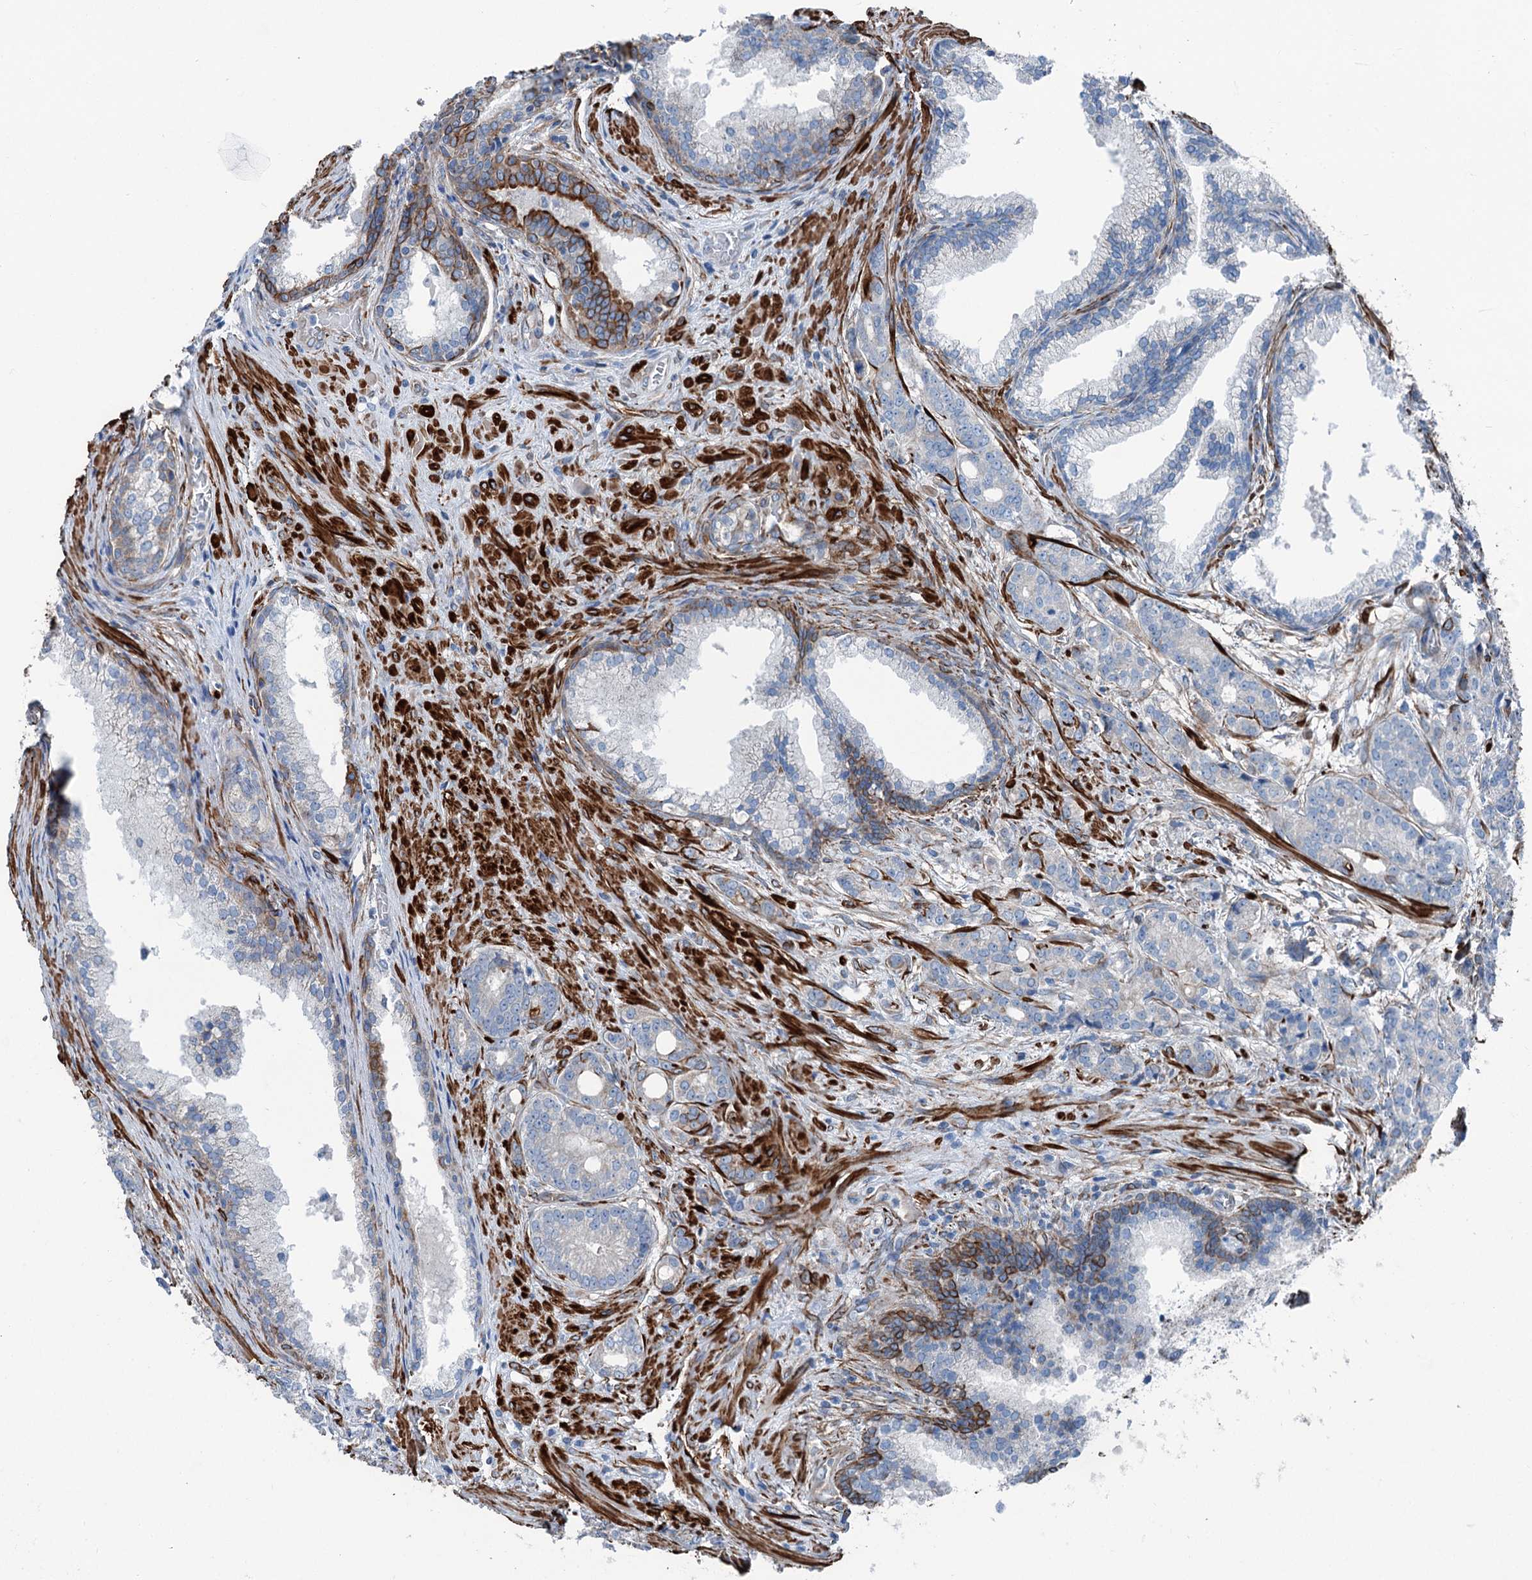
{"staining": {"intensity": "moderate", "quantity": "<25%", "location": "cytoplasmic/membranous"}, "tissue": "prostate cancer", "cell_type": "Tumor cells", "image_type": "cancer", "snomed": [{"axis": "morphology", "description": "Adenocarcinoma, Low grade"}, {"axis": "topography", "description": "Prostate"}], "caption": "Prostate cancer stained for a protein (brown) reveals moderate cytoplasmic/membranous positive expression in approximately <25% of tumor cells.", "gene": "CALCOCO1", "patient": {"sex": "male", "age": 71}}